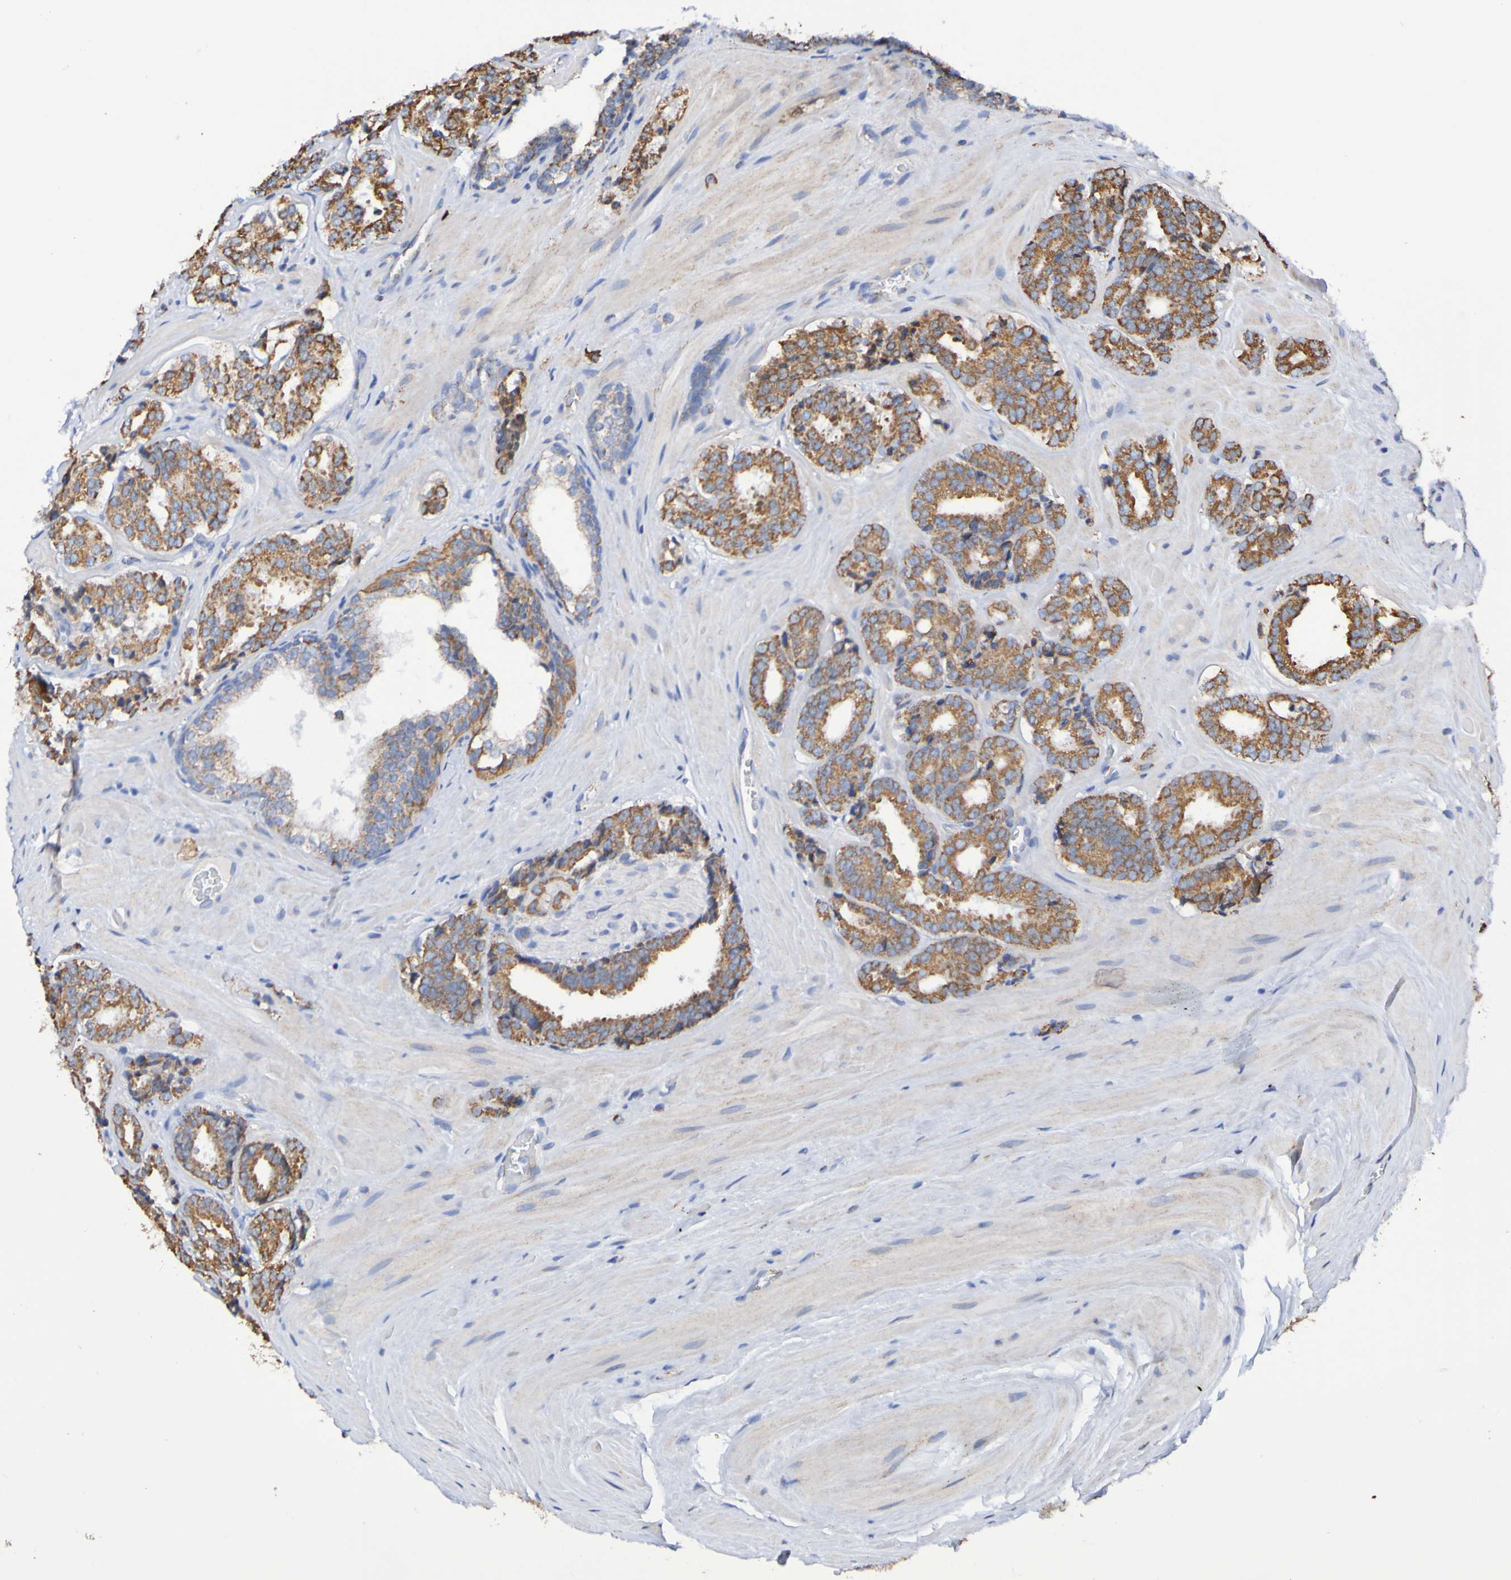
{"staining": {"intensity": "strong", "quantity": ">75%", "location": "cytoplasmic/membranous"}, "tissue": "prostate cancer", "cell_type": "Tumor cells", "image_type": "cancer", "snomed": [{"axis": "morphology", "description": "Adenocarcinoma, High grade"}, {"axis": "topography", "description": "Prostate"}], "caption": "Immunohistochemical staining of human high-grade adenocarcinoma (prostate) demonstrates high levels of strong cytoplasmic/membranous protein expression in about >75% of tumor cells.", "gene": "IL18R1", "patient": {"sex": "male", "age": 60}}